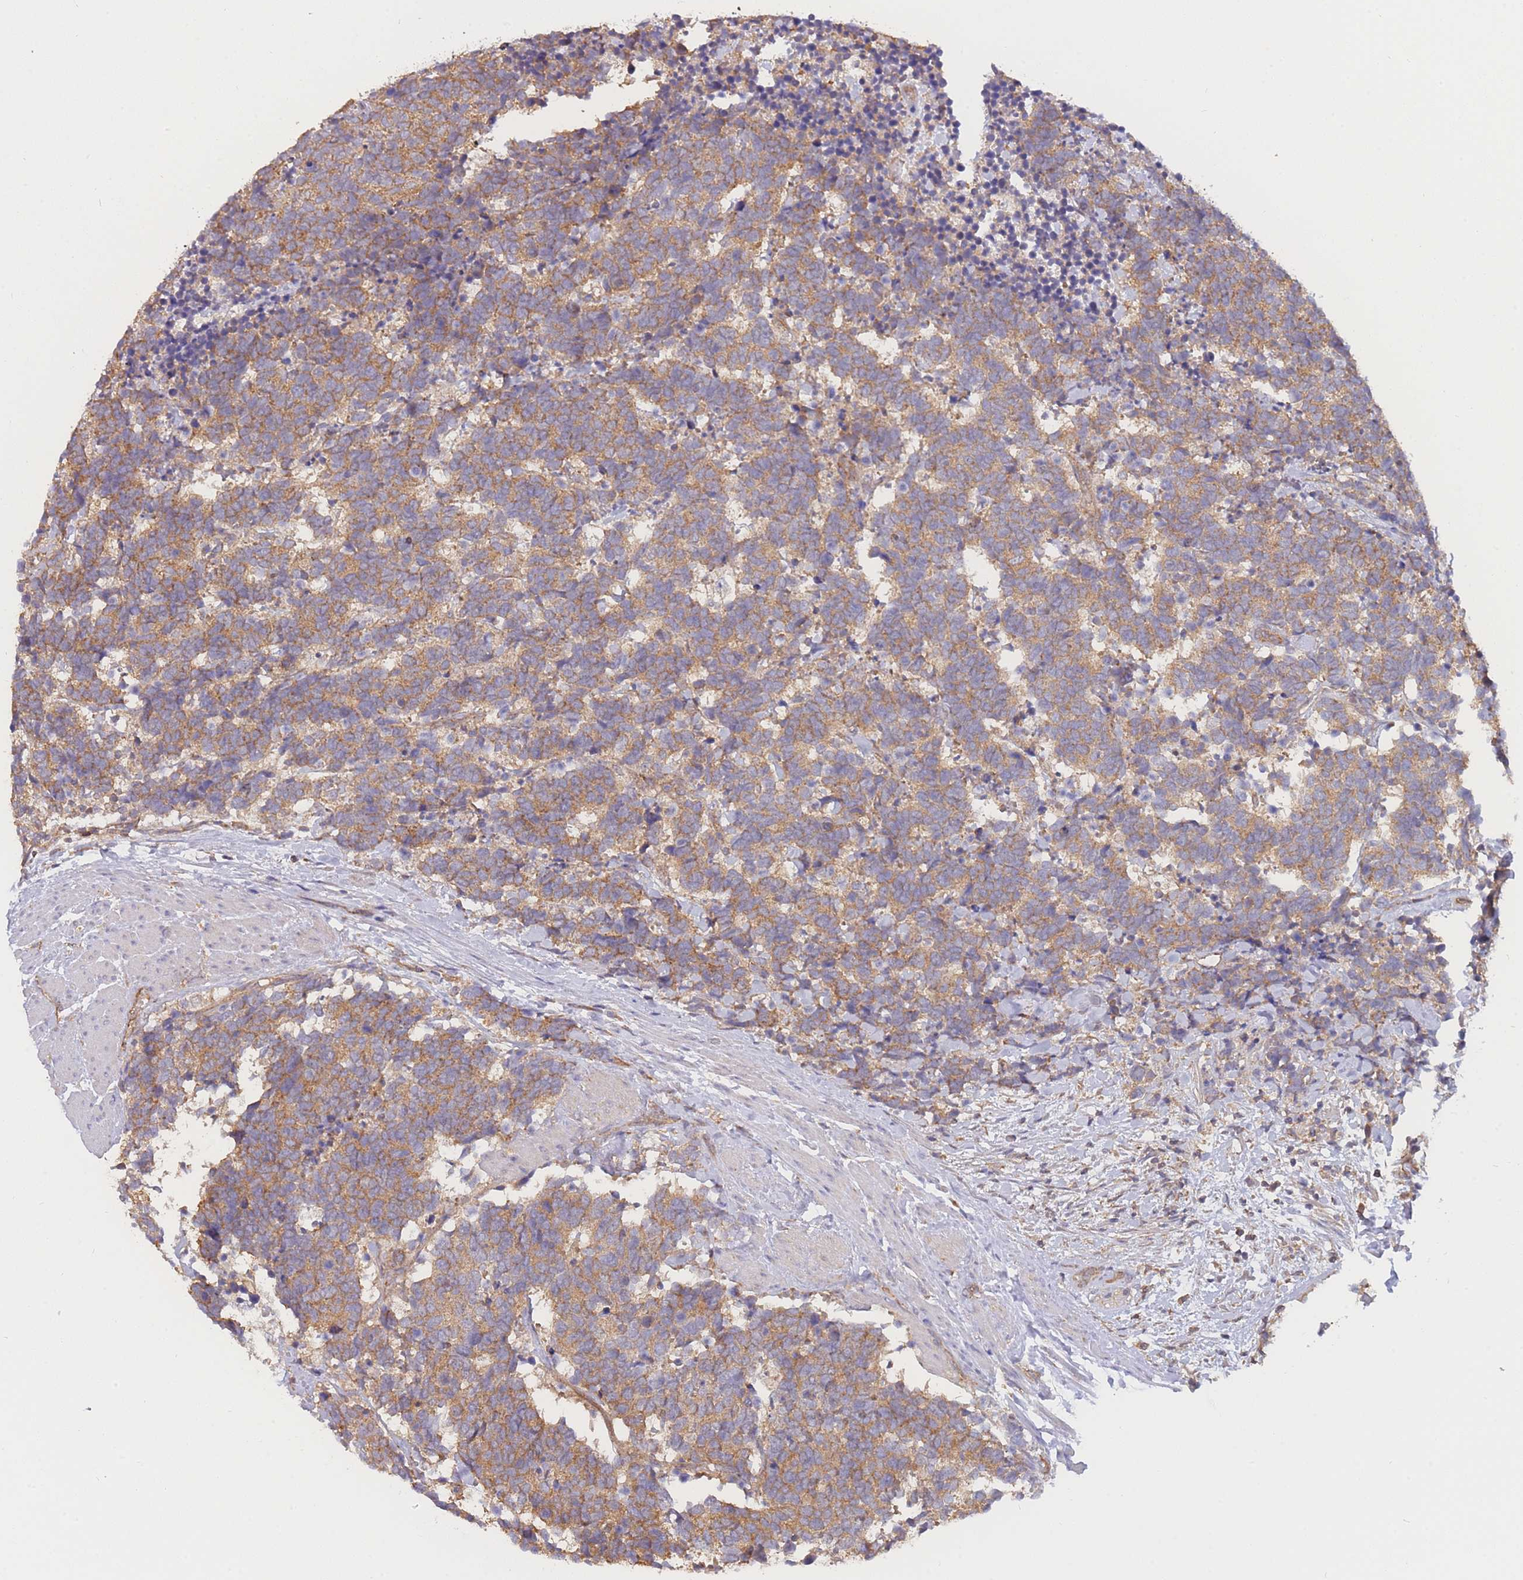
{"staining": {"intensity": "moderate", "quantity": ">75%", "location": "cytoplasmic/membranous"}, "tissue": "carcinoid", "cell_type": "Tumor cells", "image_type": "cancer", "snomed": [{"axis": "morphology", "description": "Carcinoma, NOS"}, {"axis": "morphology", "description": "Carcinoid, malignant, NOS"}, {"axis": "topography", "description": "Prostate"}], "caption": "Human carcinoma stained with a protein marker shows moderate staining in tumor cells.", "gene": "MRPS18B", "patient": {"sex": "male", "age": 57}}